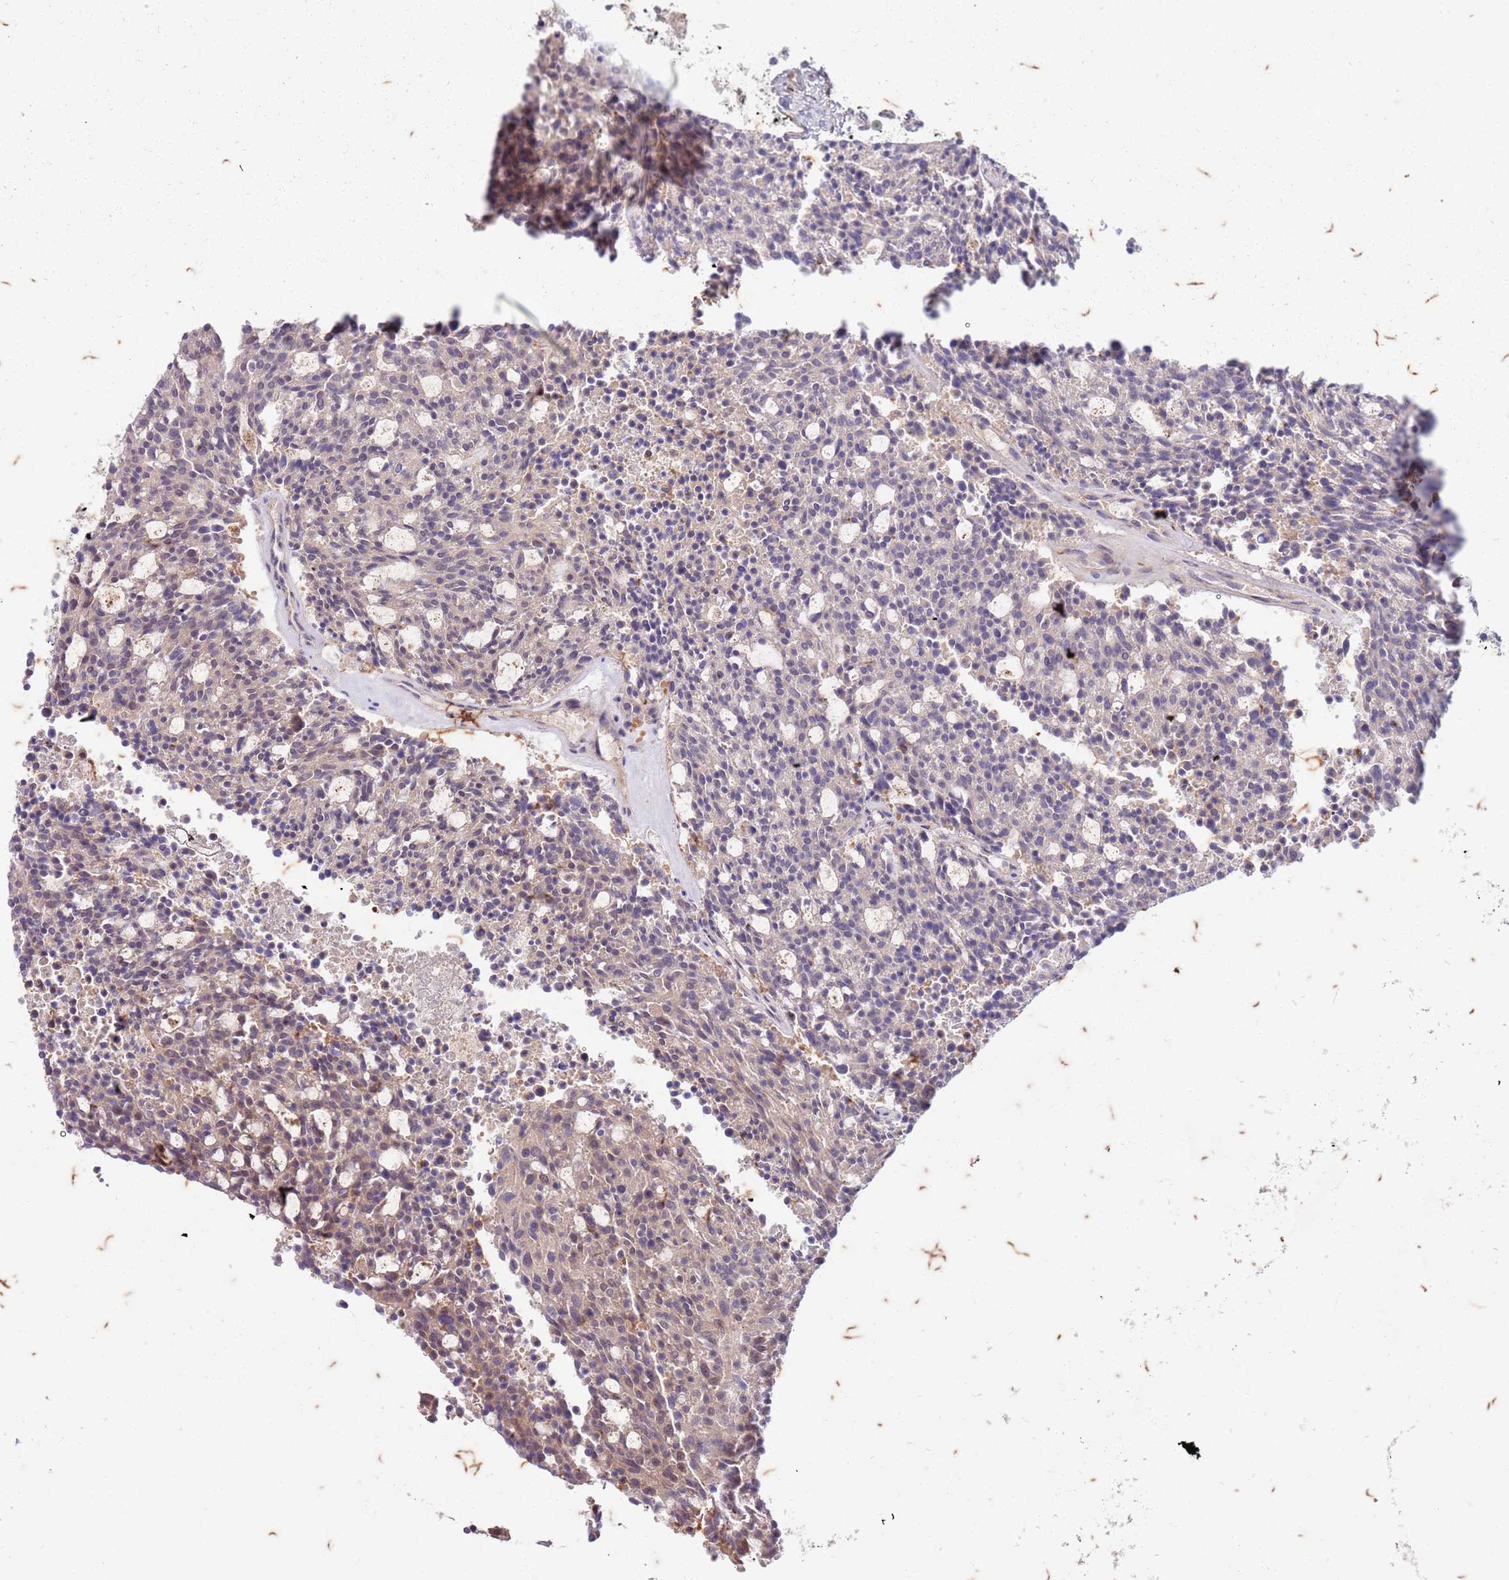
{"staining": {"intensity": "negative", "quantity": "none", "location": "none"}, "tissue": "carcinoid", "cell_type": "Tumor cells", "image_type": "cancer", "snomed": [{"axis": "morphology", "description": "Carcinoid, malignant, NOS"}, {"axis": "topography", "description": "Pancreas"}], "caption": "Histopathology image shows no significant protein positivity in tumor cells of malignant carcinoid. (DAB immunohistochemistry (IHC) visualized using brightfield microscopy, high magnification).", "gene": "RAPGEF3", "patient": {"sex": "female", "age": 54}}